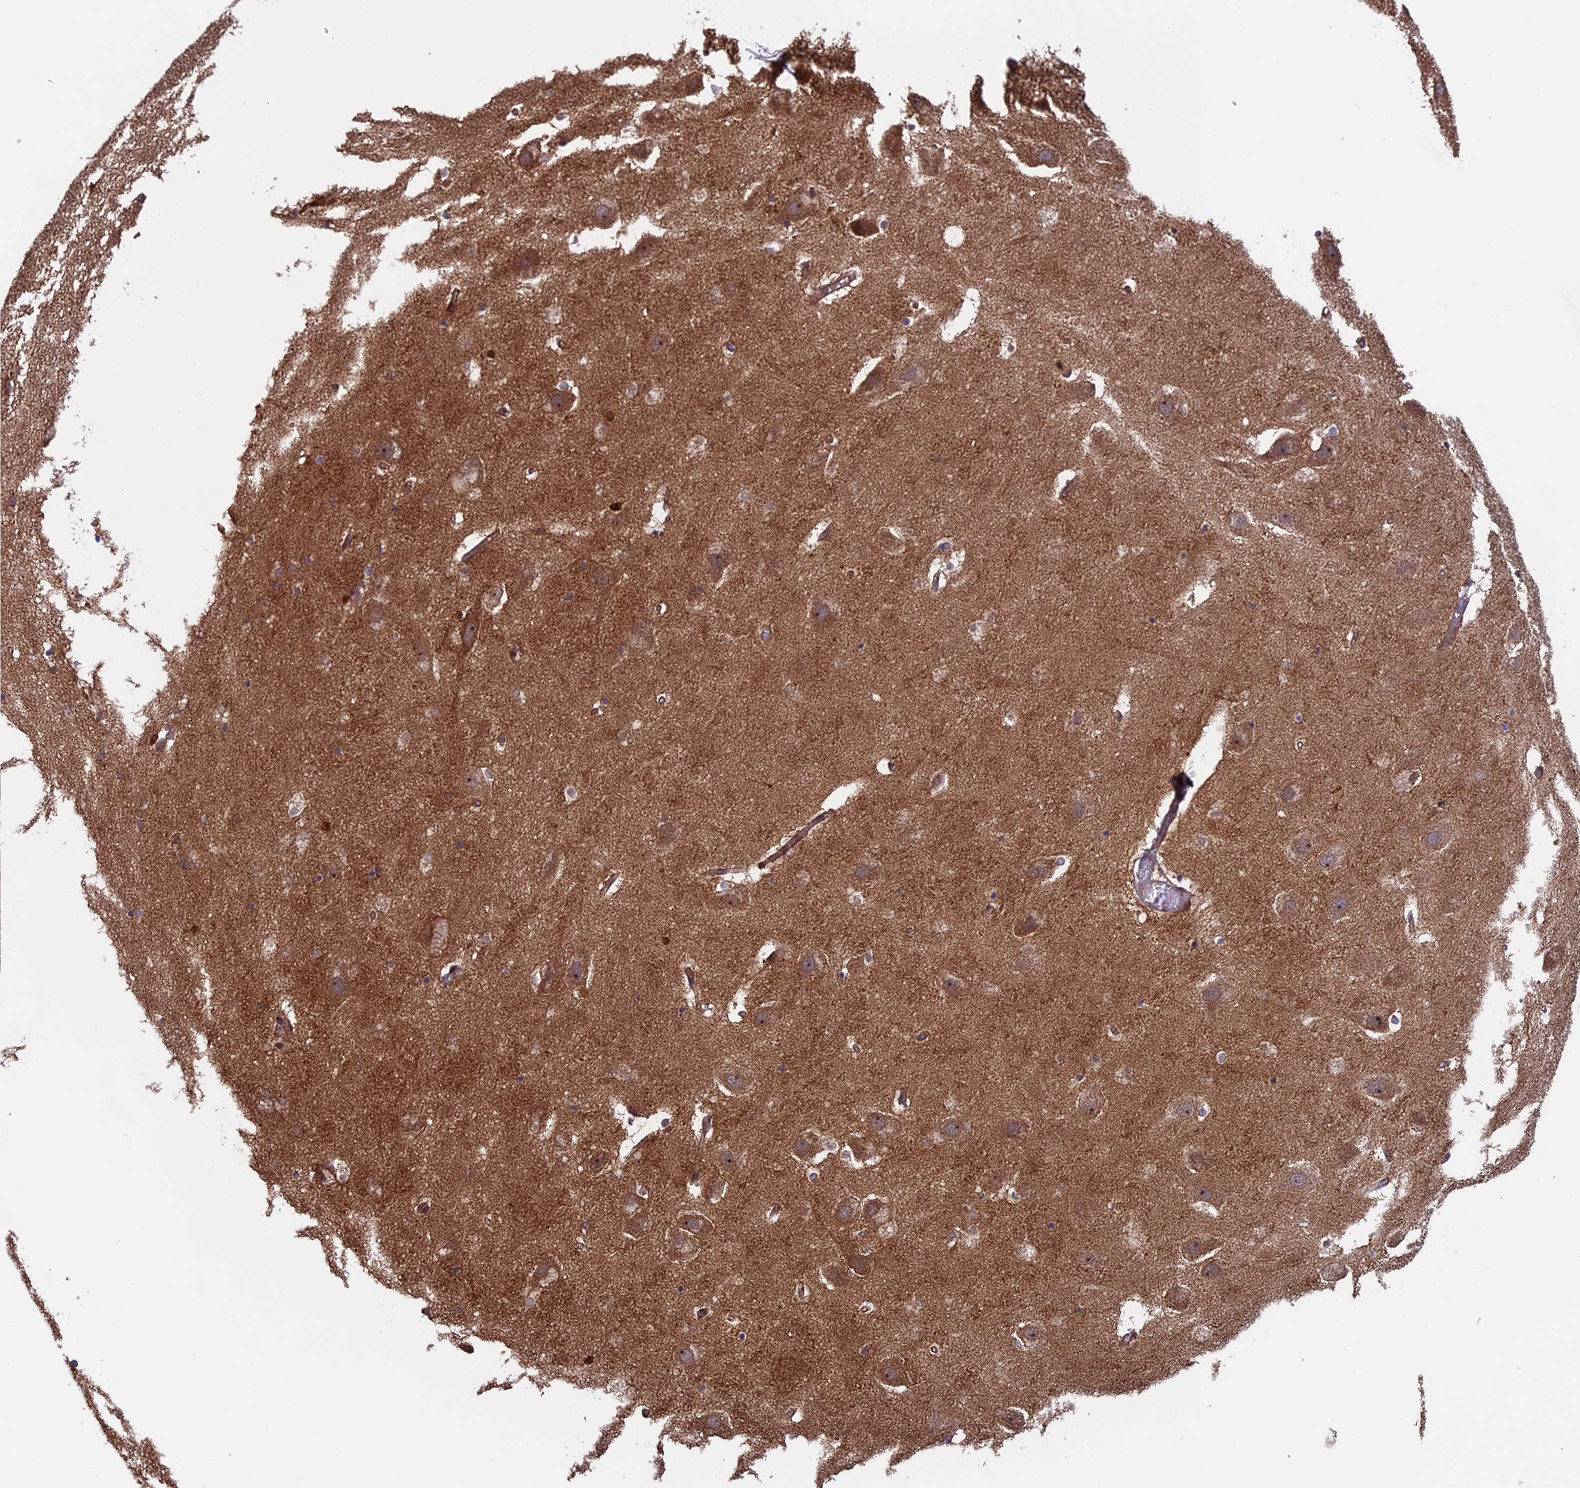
{"staining": {"intensity": "moderate", "quantity": ">75%", "location": "cytoplasmic/membranous"}, "tissue": "hippocampus", "cell_type": "Glial cells", "image_type": "normal", "snomed": [{"axis": "morphology", "description": "Normal tissue, NOS"}, {"axis": "topography", "description": "Hippocampus"}], "caption": "Moderate cytoplasmic/membranous positivity is seen in approximately >75% of glial cells in unremarkable hippocampus.", "gene": "CCDC8", "patient": {"sex": "female", "age": 52}}